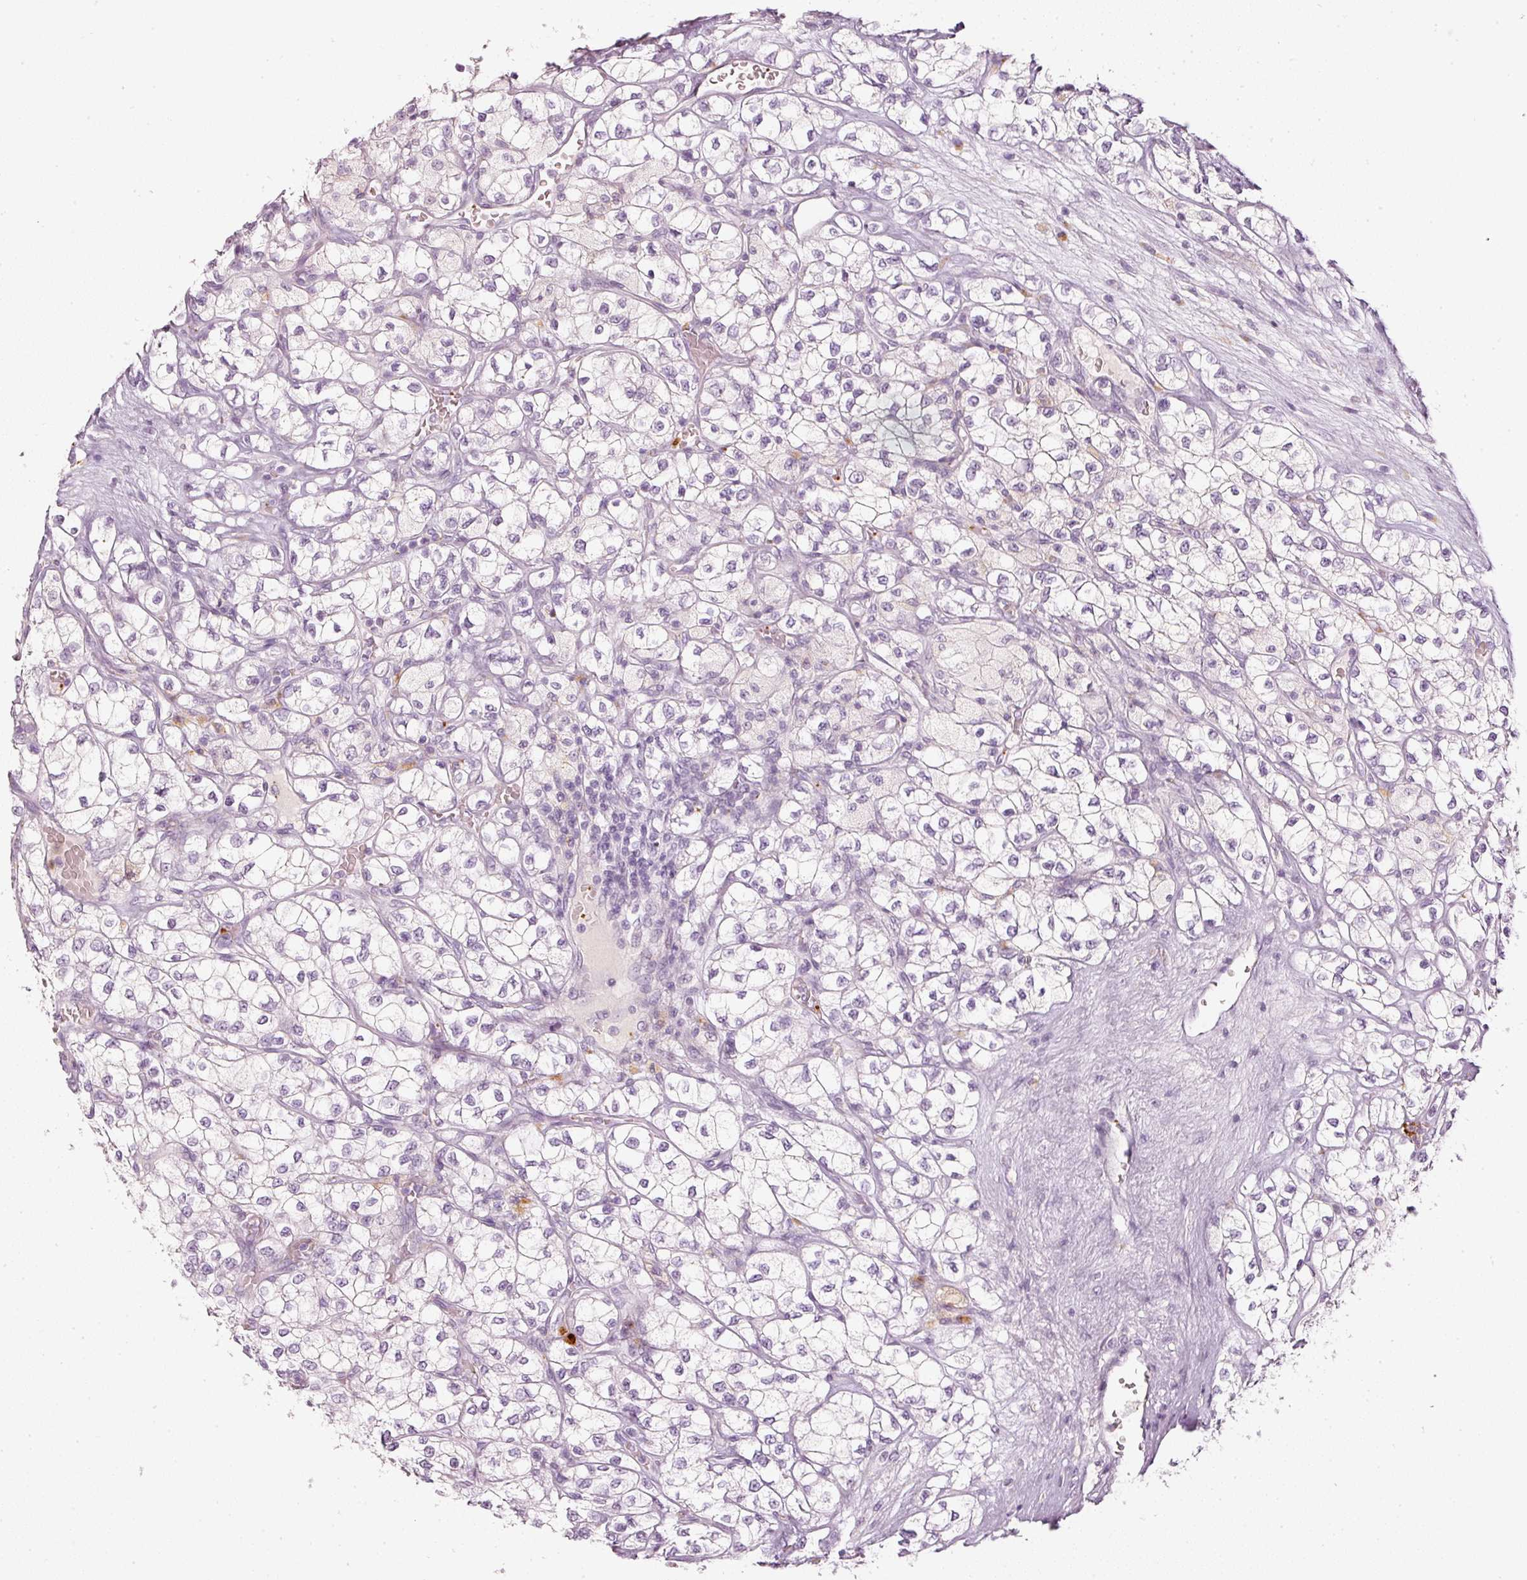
{"staining": {"intensity": "negative", "quantity": "none", "location": "none"}, "tissue": "renal cancer", "cell_type": "Tumor cells", "image_type": "cancer", "snomed": [{"axis": "morphology", "description": "Adenocarcinoma, NOS"}, {"axis": "topography", "description": "Kidney"}], "caption": "Tumor cells are negative for protein expression in human renal cancer (adenocarcinoma).", "gene": "LECT2", "patient": {"sex": "male", "age": 80}}